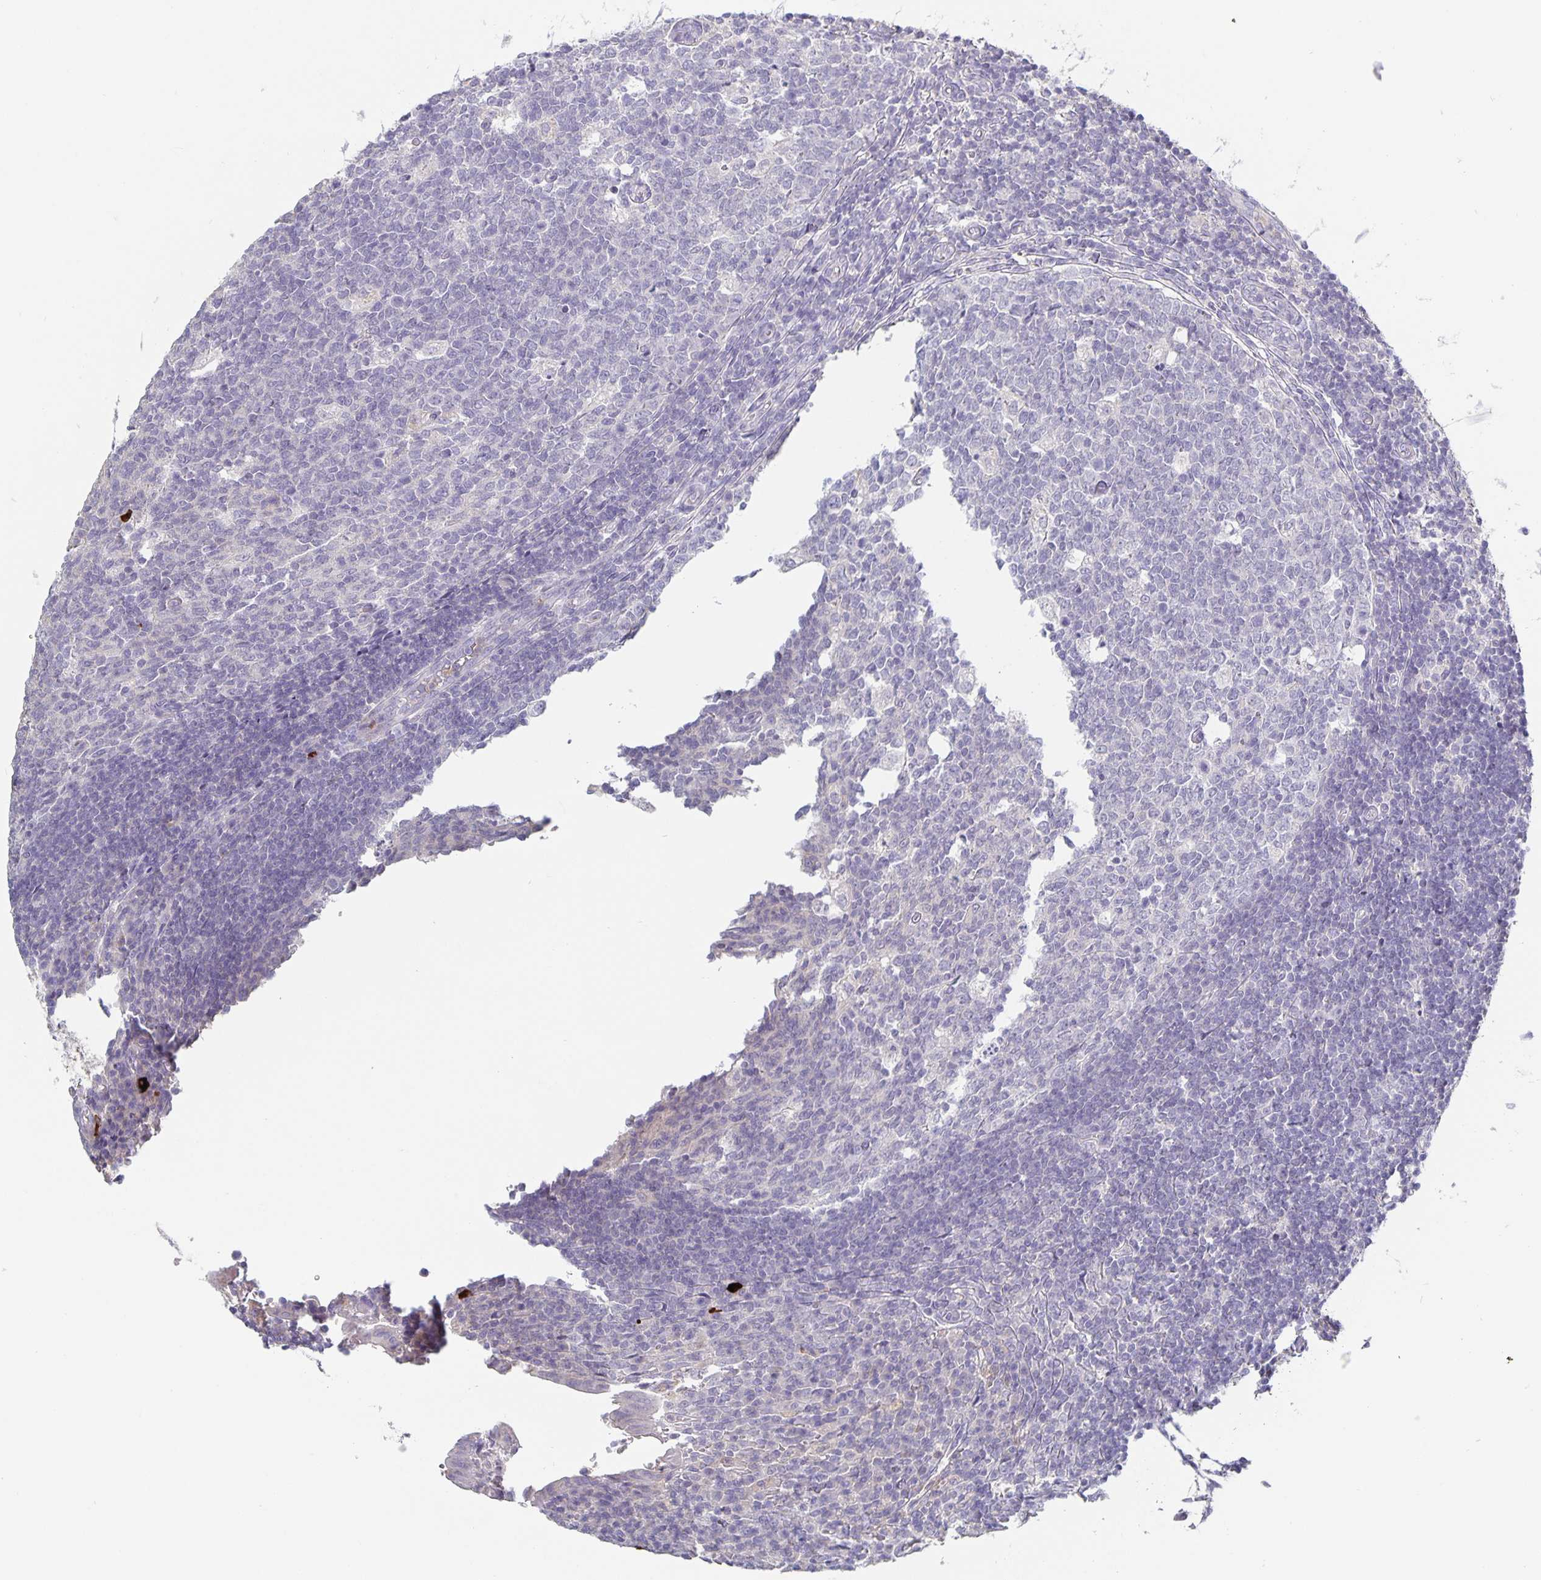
{"staining": {"intensity": "strong", "quantity": "<25%", "location": "cytoplasmic/membranous"}, "tissue": "appendix", "cell_type": "Glandular cells", "image_type": "normal", "snomed": [{"axis": "morphology", "description": "Normal tissue, NOS"}, {"axis": "topography", "description": "Appendix"}], "caption": "DAB (3,3'-diaminobenzidine) immunohistochemical staining of unremarkable human appendix shows strong cytoplasmic/membranous protein positivity in approximately <25% of glandular cells. (DAB IHC, brown staining for protein, blue staining for nuclei).", "gene": "GDF15", "patient": {"sex": "male", "age": 18}}